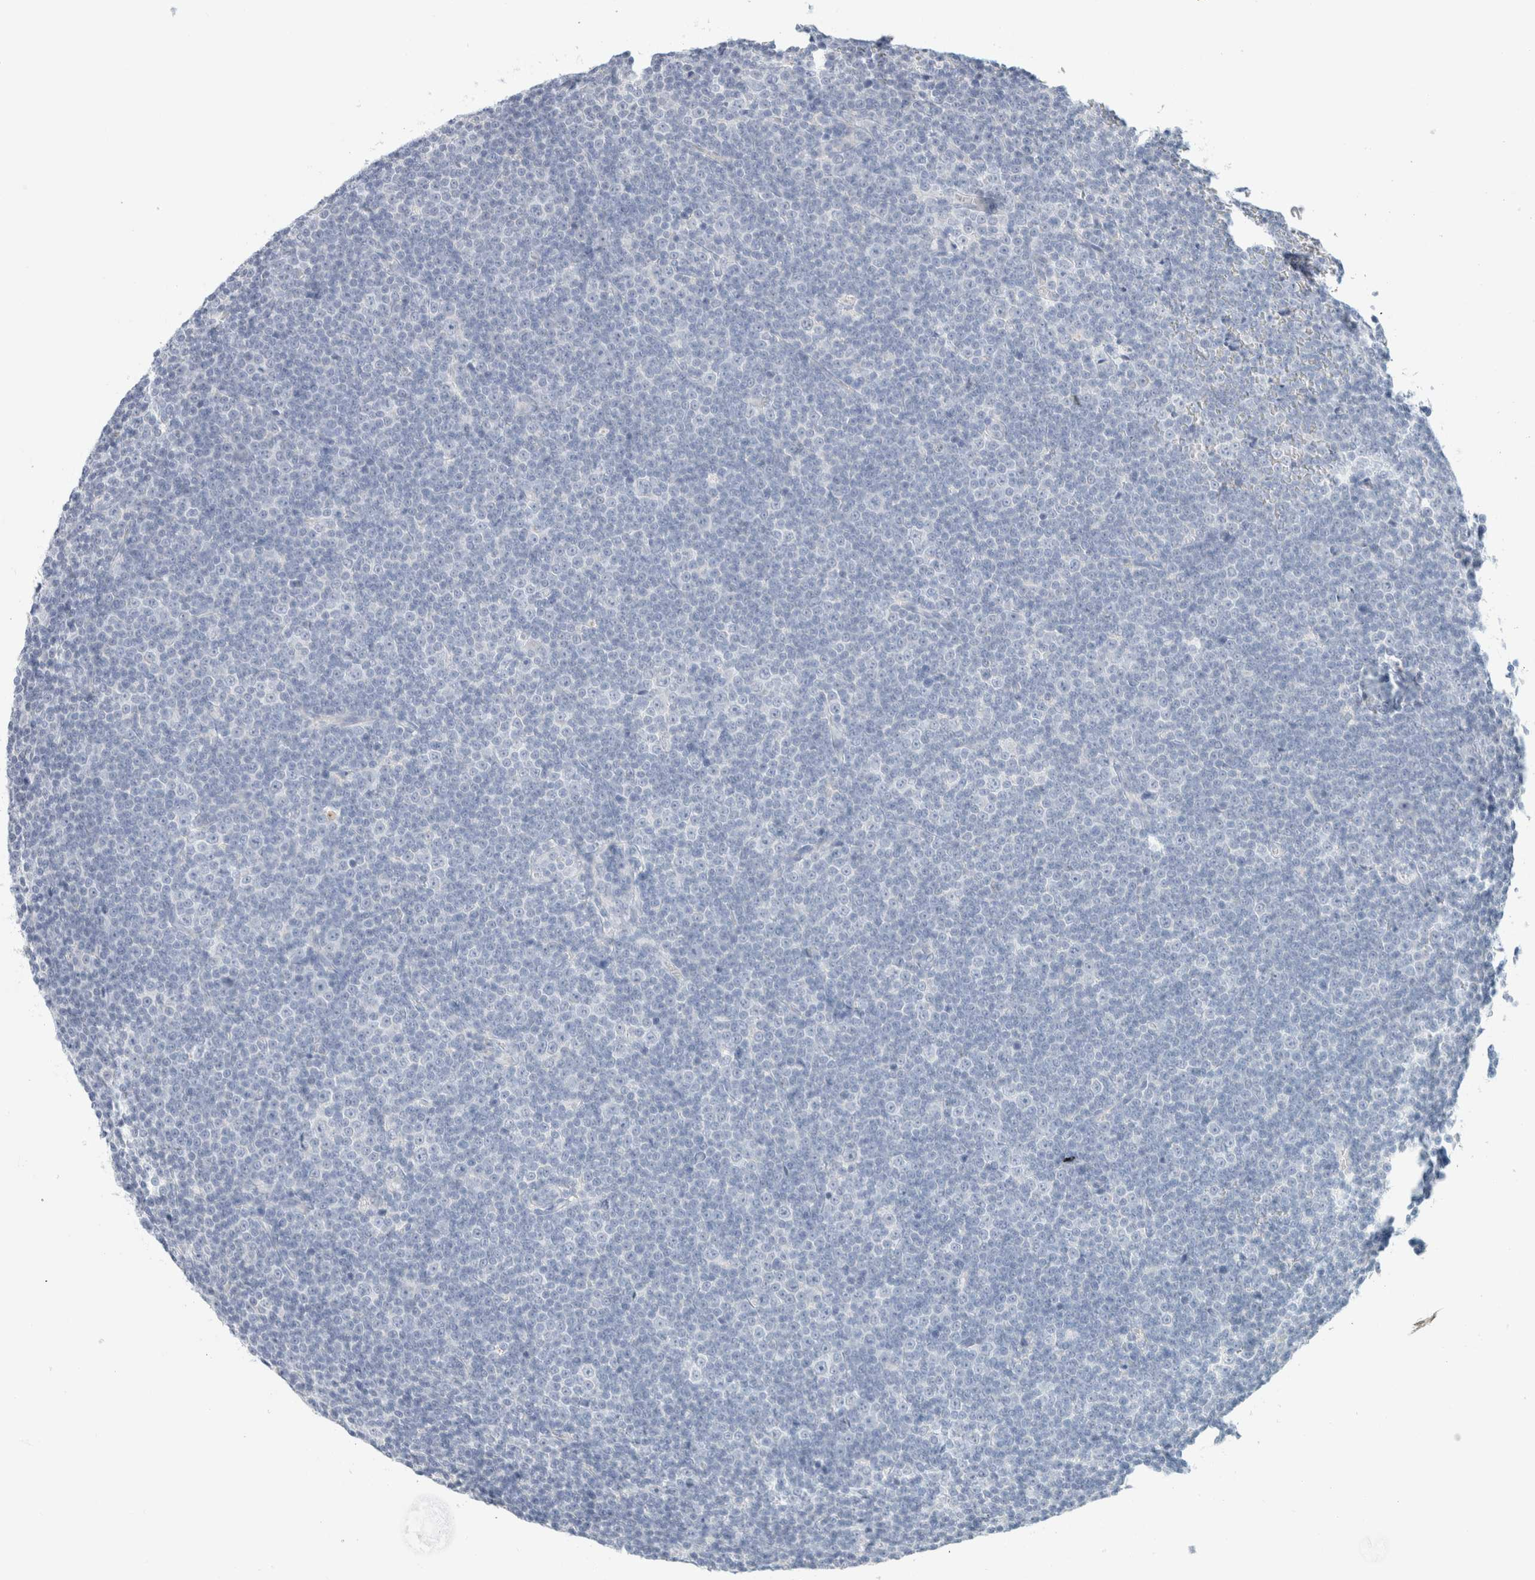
{"staining": {"intensity": "negative", "quantity": "none", "location": "none"}, "tissue": "lymphoma", "cell_type": "Tumor cells", "image_type": "cancer", "snomed": [{"axis": "morphology", "description": "Malignant lymphoma, non-Hodgkin's type, Low grade"}, {"axis": "topography", "description": "Lymph node"}], "caption": "Protein analysis of lymphoma exhibits no significant staining in tumor cells.", "gene": "HEXD", "patient": {"sex": "female", "age": 67}}